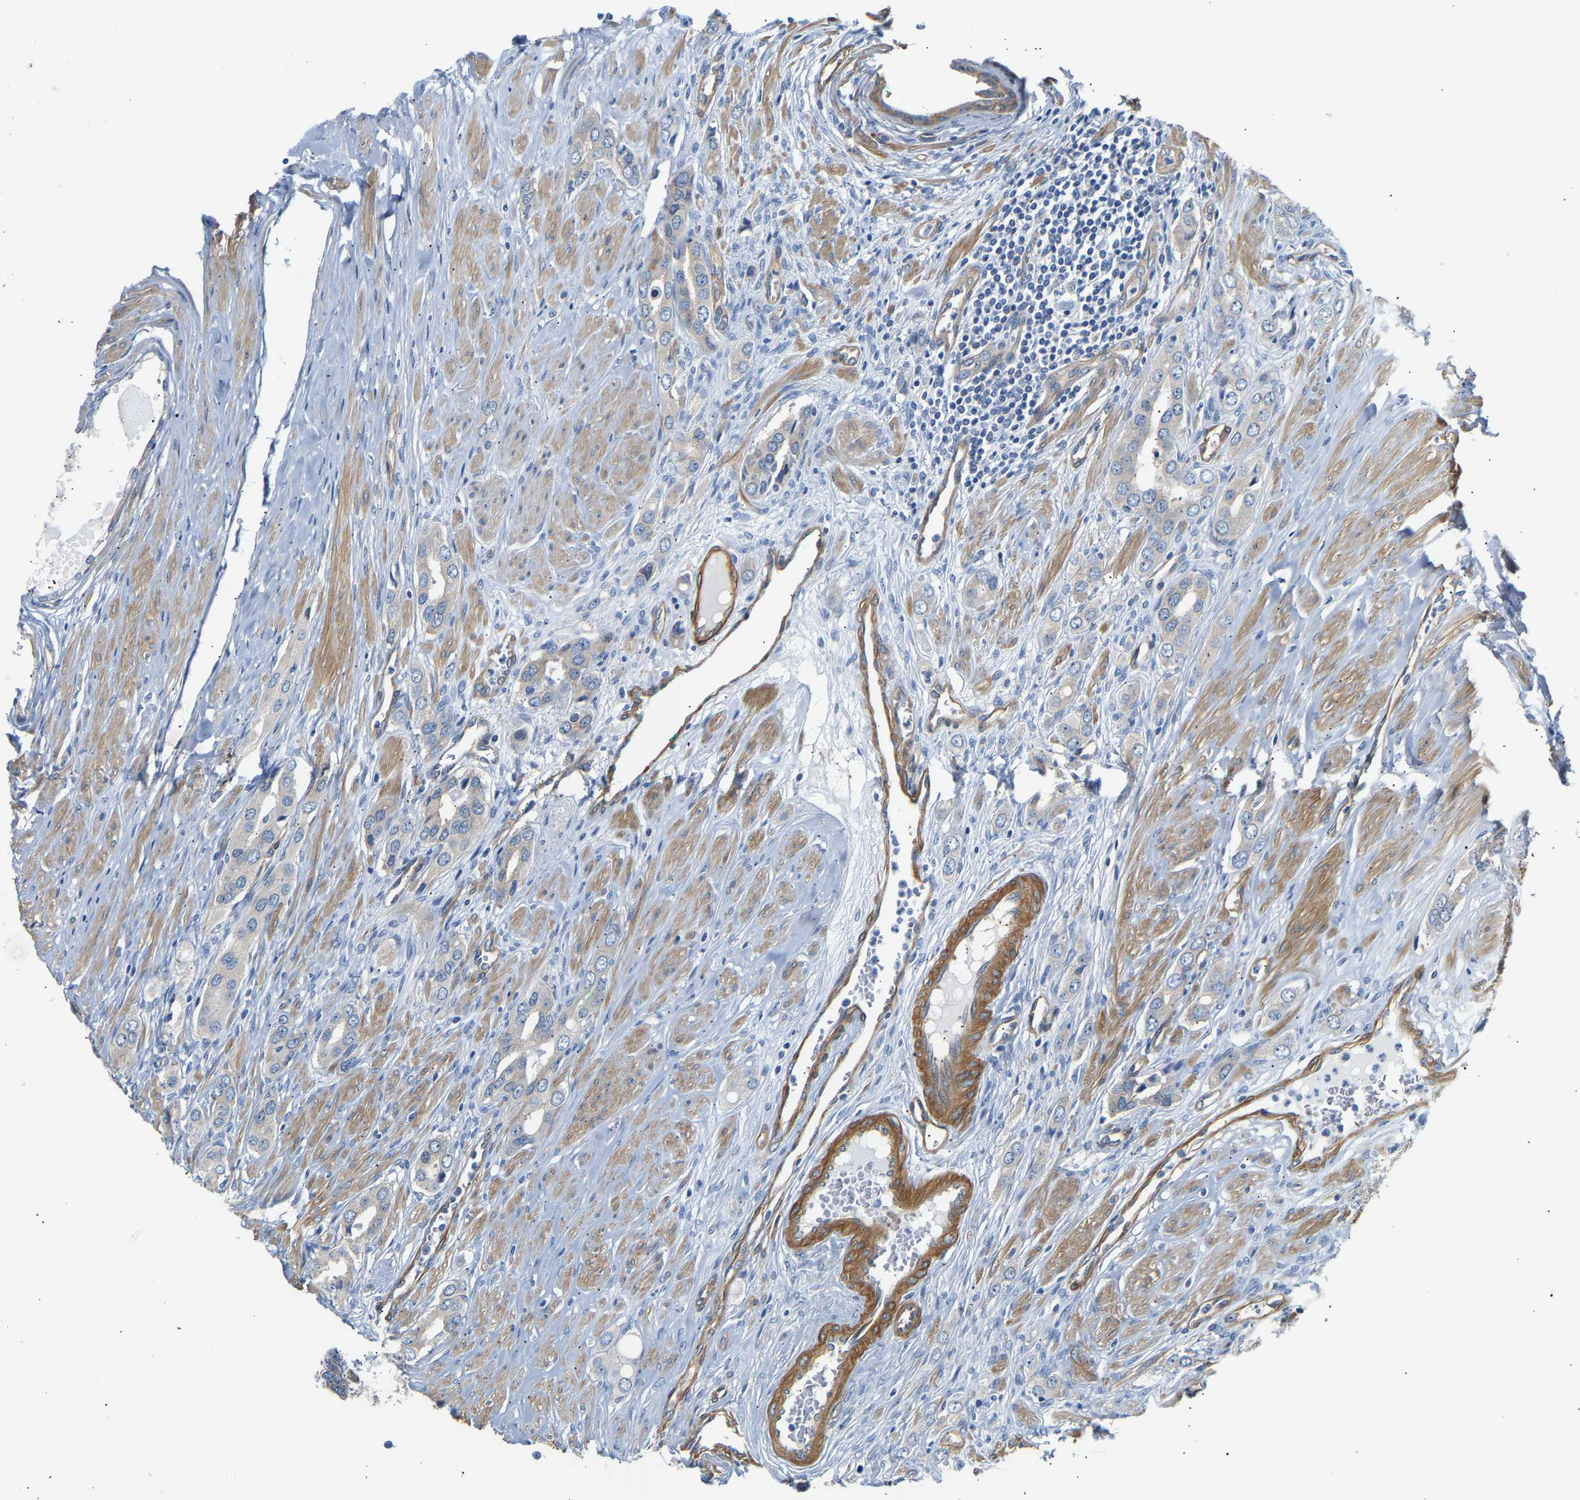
{"staining": {"intensity": "negative", "quantity": "none", "location": "none"}, "tissue": "prostate cancer", "cell_type": "Tumor cells", "image_type": "cancer", "snomed": [{"axis": "morphology", "description": "Adenocarcinoma, High grade"}, {"axis": "topography", "description": "Prostate"}], "caption": "Immunohistochemistry histopathology image of prostate adenocarcinoma (high-grade) stained for a protein (brown), which exhibits no expression in tumor cells. (DAB (3,3'-diaminobenzidine) immunohistochemistry (IHC) with hematoxylin counter stain).", "gene": "PAWR", "patient": {"sex": "male", "age": 52}}